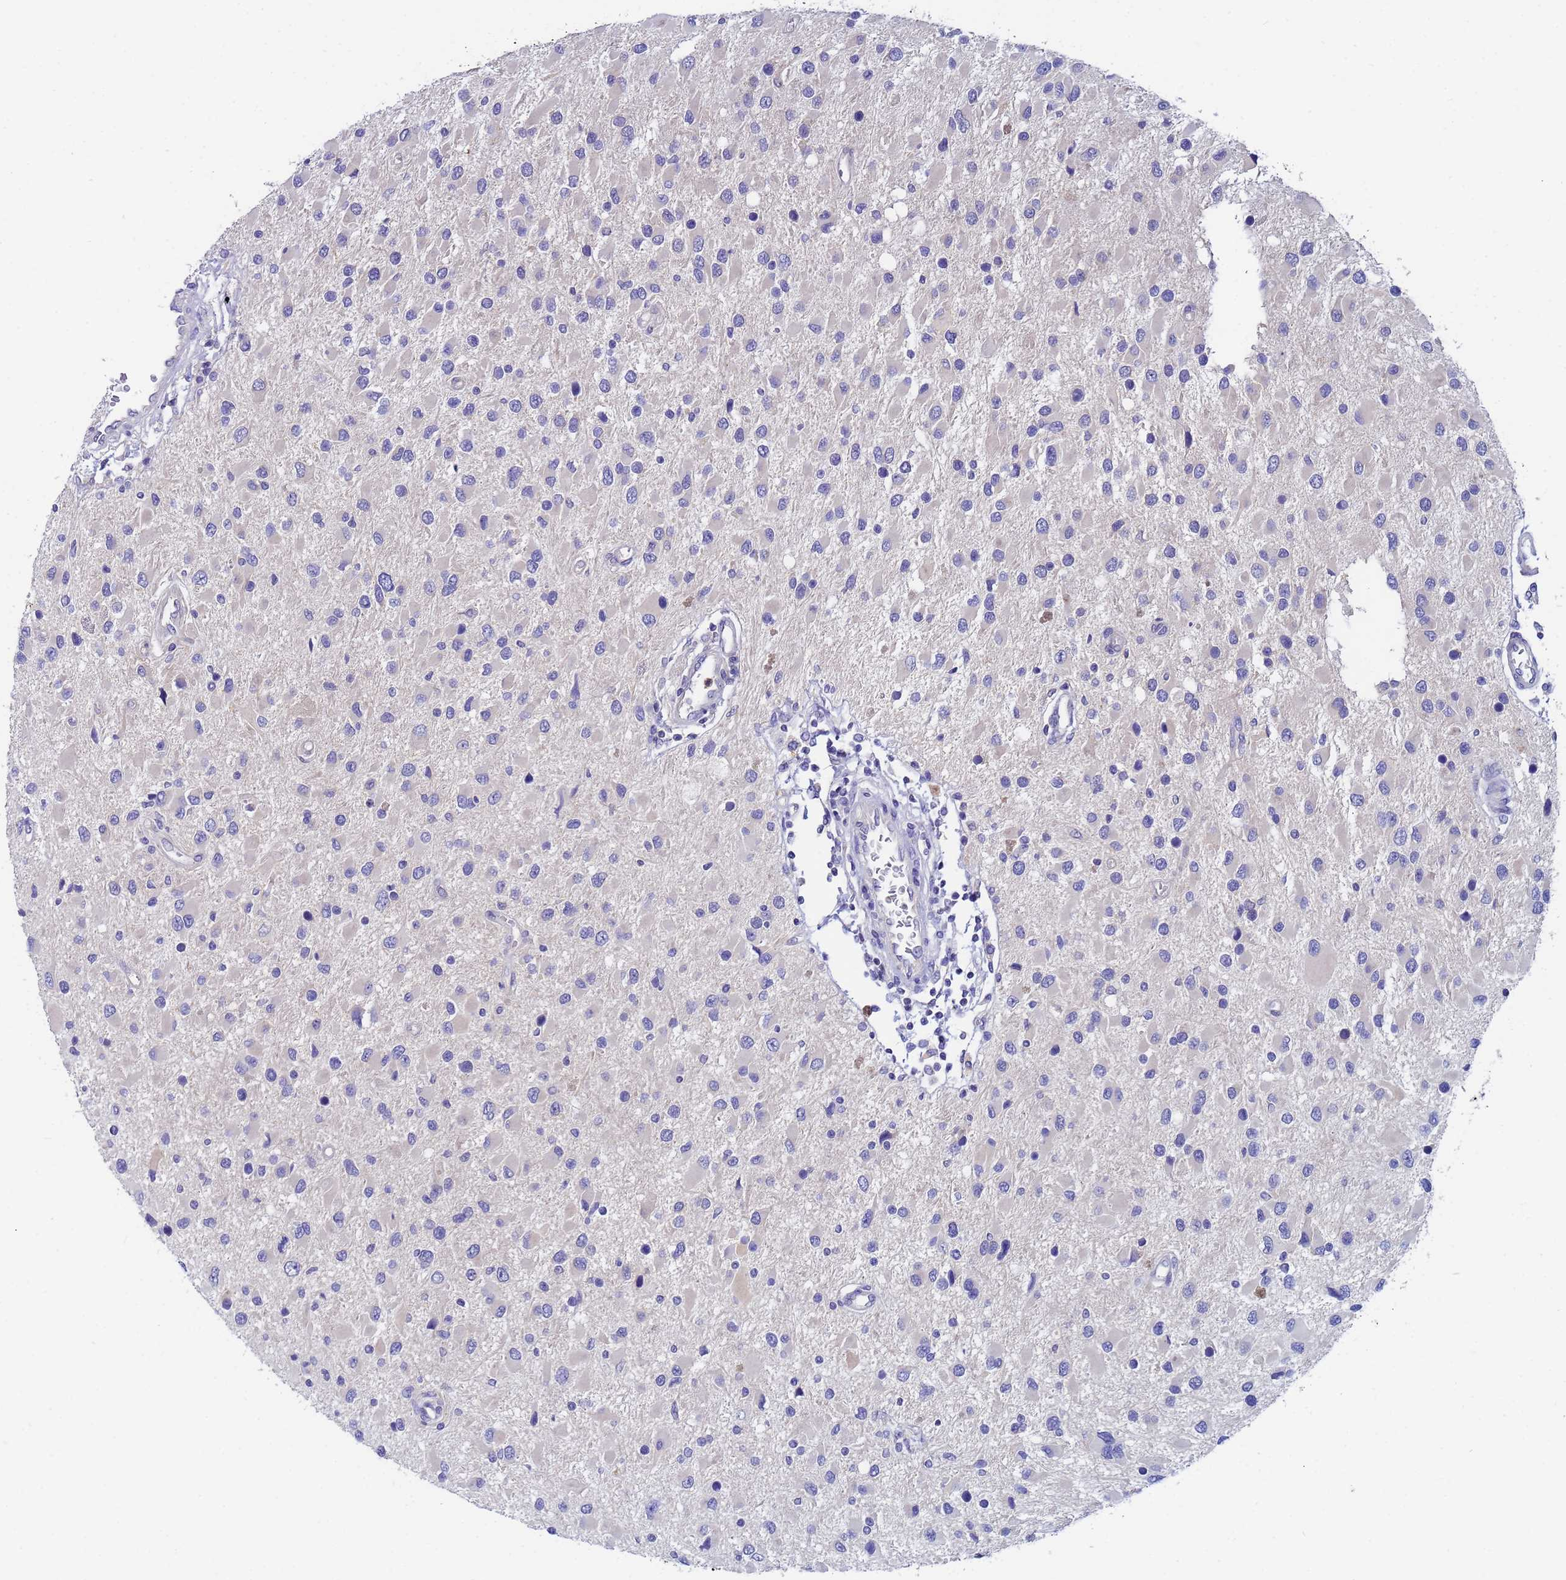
{"staining": {"intensity": "negative", "quantity": "none", "location": "none"}, "tissue": "glioma", "cell_type": "Tumor cells", "image_type": "cancer", "snomed": [{"axis": "morphology", "description": "Glioma, malignant, High grade"}, {"axis": "topography", "description": "Brain"}], "caption": "Immunohistochemistry photomicrograph of malignant high-grade glioma stained for a protein (brown), which shows no positivity in tumor cells. (DAB (3,3'-diaminobenzidine) IHC visualized using brightfield microscopy, high magnification).", "gene": "TTLL11", "patient": {"sex": "male", "age": 53}}